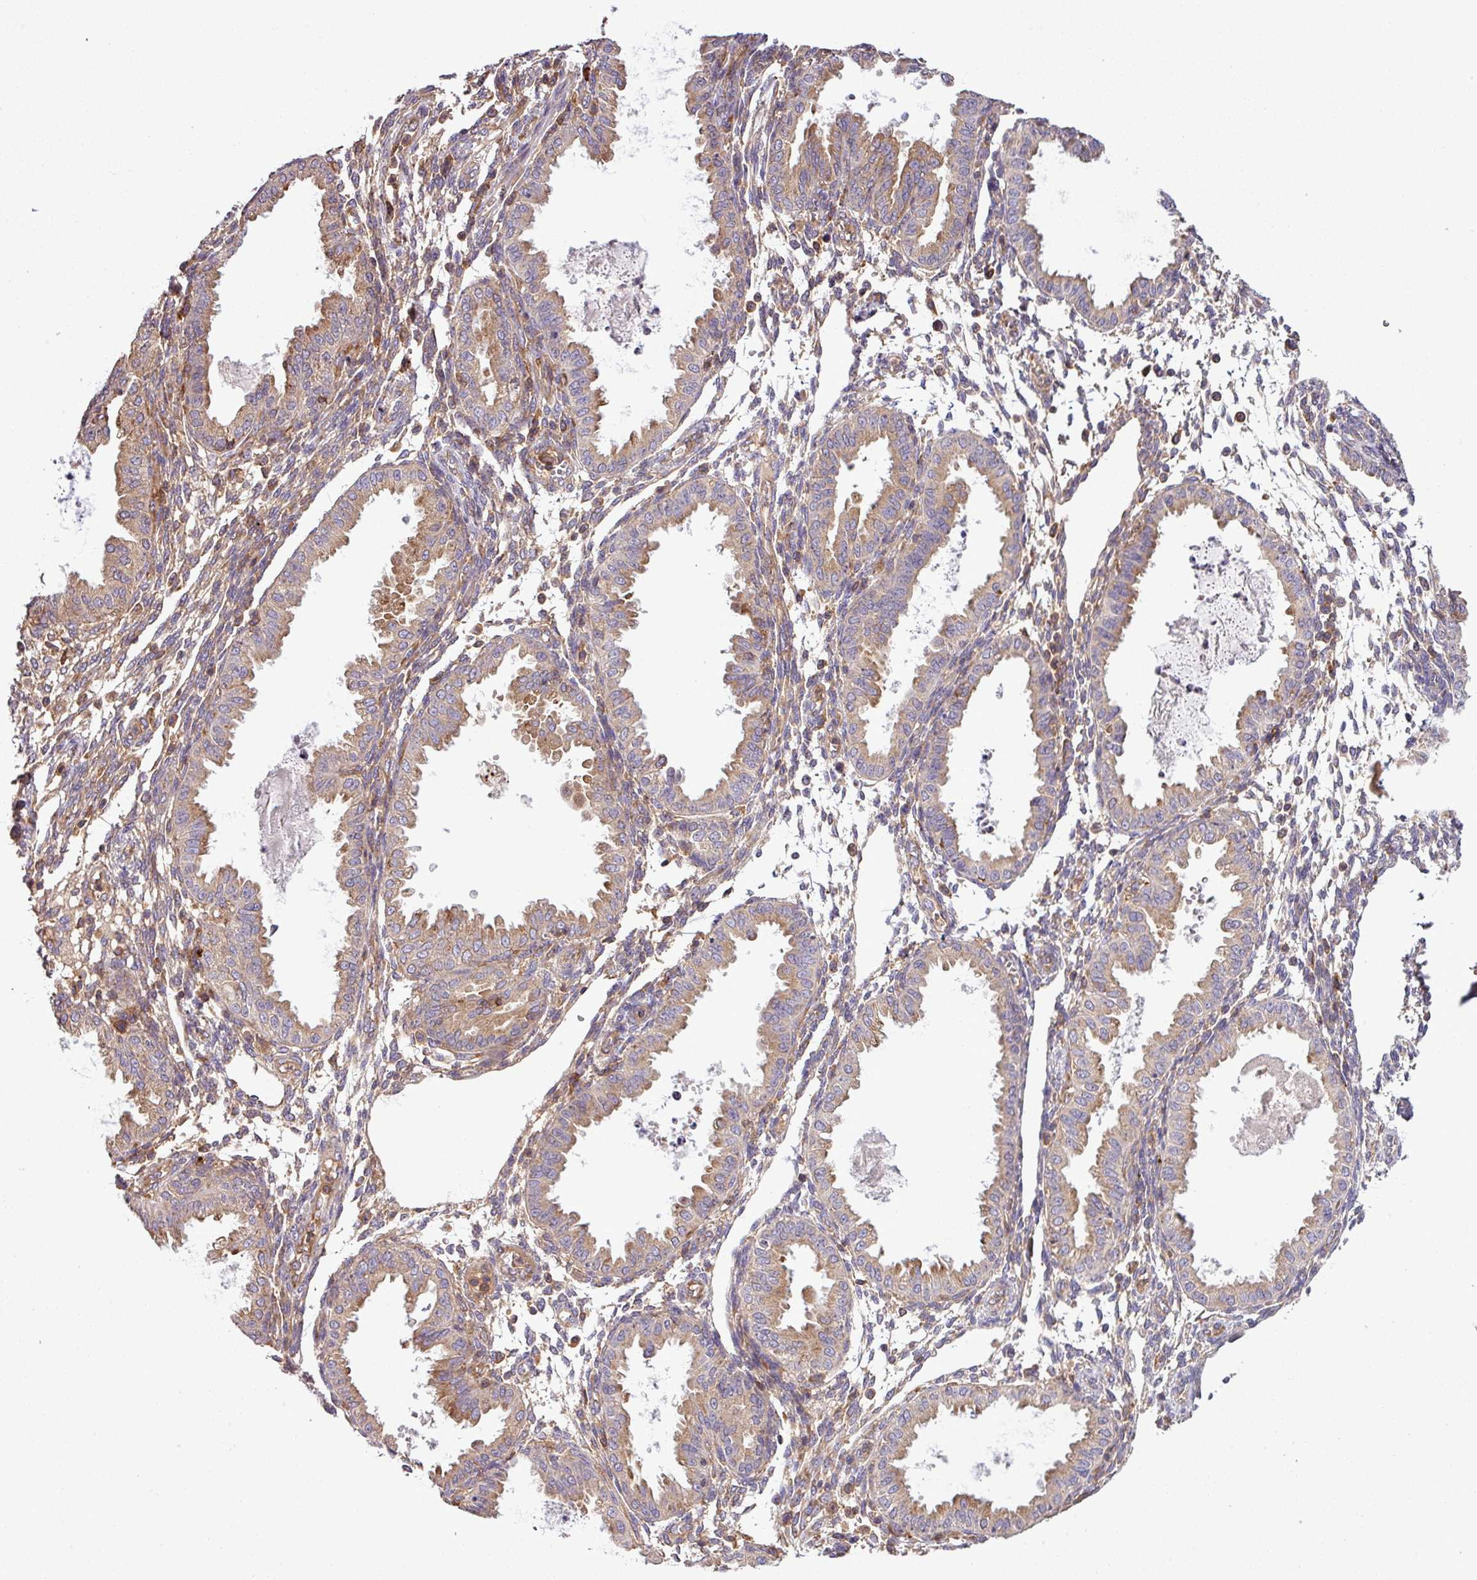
{"staining": {"intensity": "weak", "quantity": "25%-75%", "location": "cytoplasmic/membranous"}, "tissue": "endometrium", "cell_type": "Cells in endometrial stroma", "image_type": "normal", "snomed": [{"axis": "morphology", "description": "Normal tissue, NOS"}, {"axis": "topography", "description": "Endometrium"}], "caption": "An image showing weak cytoplasmic/membranous staining in about 25%-75% of cells in endometrial stroma in benign endometrium, as visualized by brown immunohistochemical staining.", "gene": "LRRC74B", "patient": {"sex": "female", "age": 33}}